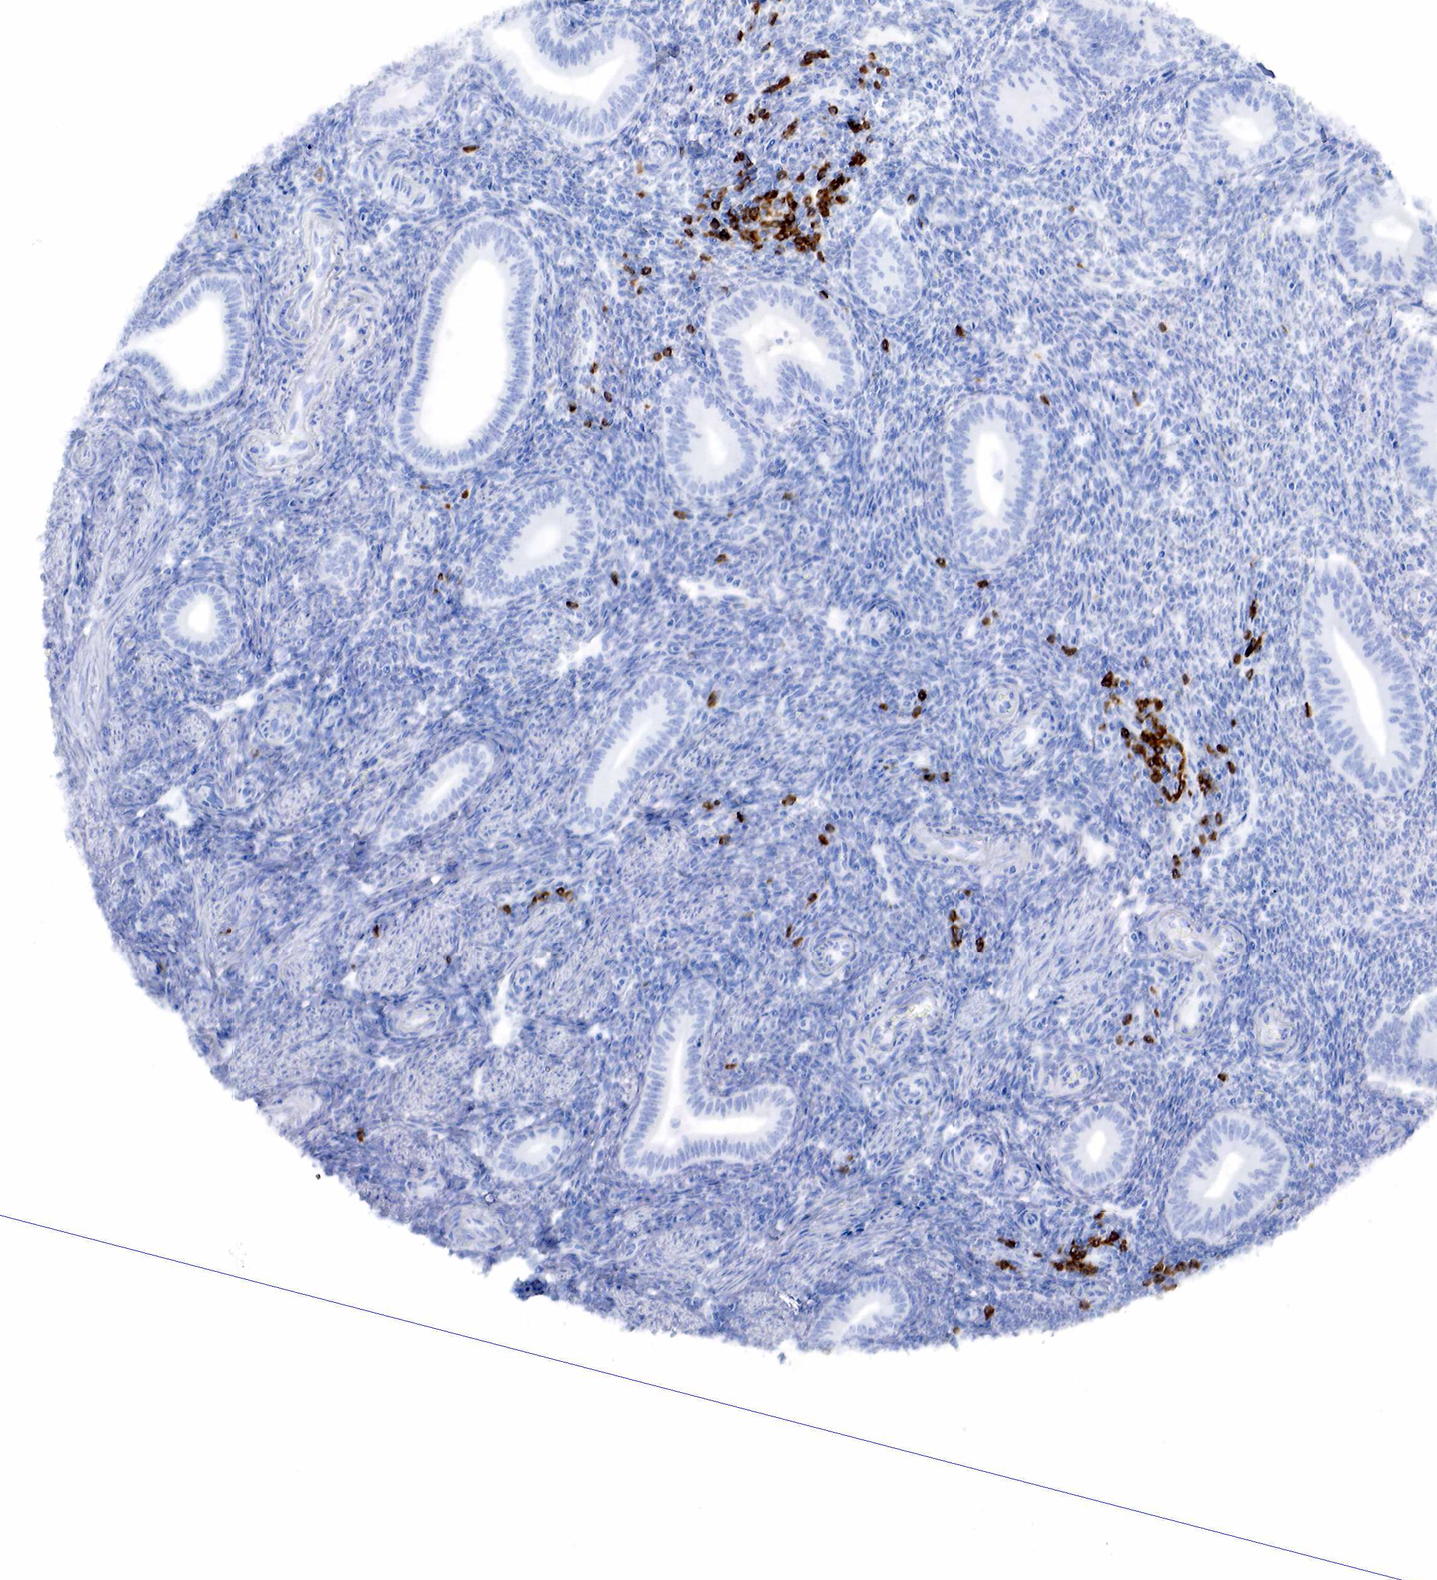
{"staining": {"intensity": "moderate", "quantity": "<25%", "location": "cytoplasmic/membranous"}, "tissue": "endometrium", "cell_type": "Cells in endometrial stroma", "image_type": "normal", "snomed": [{"axis": "morphology", "description": "Normal tissue, NOS"}, {"axis": "topography", "description": "Endometrium"}], "caption": "Endometrium was stained to show a protein in brown. There is low levels of moderate cytoplasmic/membranous expression in approximately <25% of cells in endometrial stroma. Nuclei are stained in blue.", "gene": "CD79A", "patient": {"sex": "female", "age": 35}}